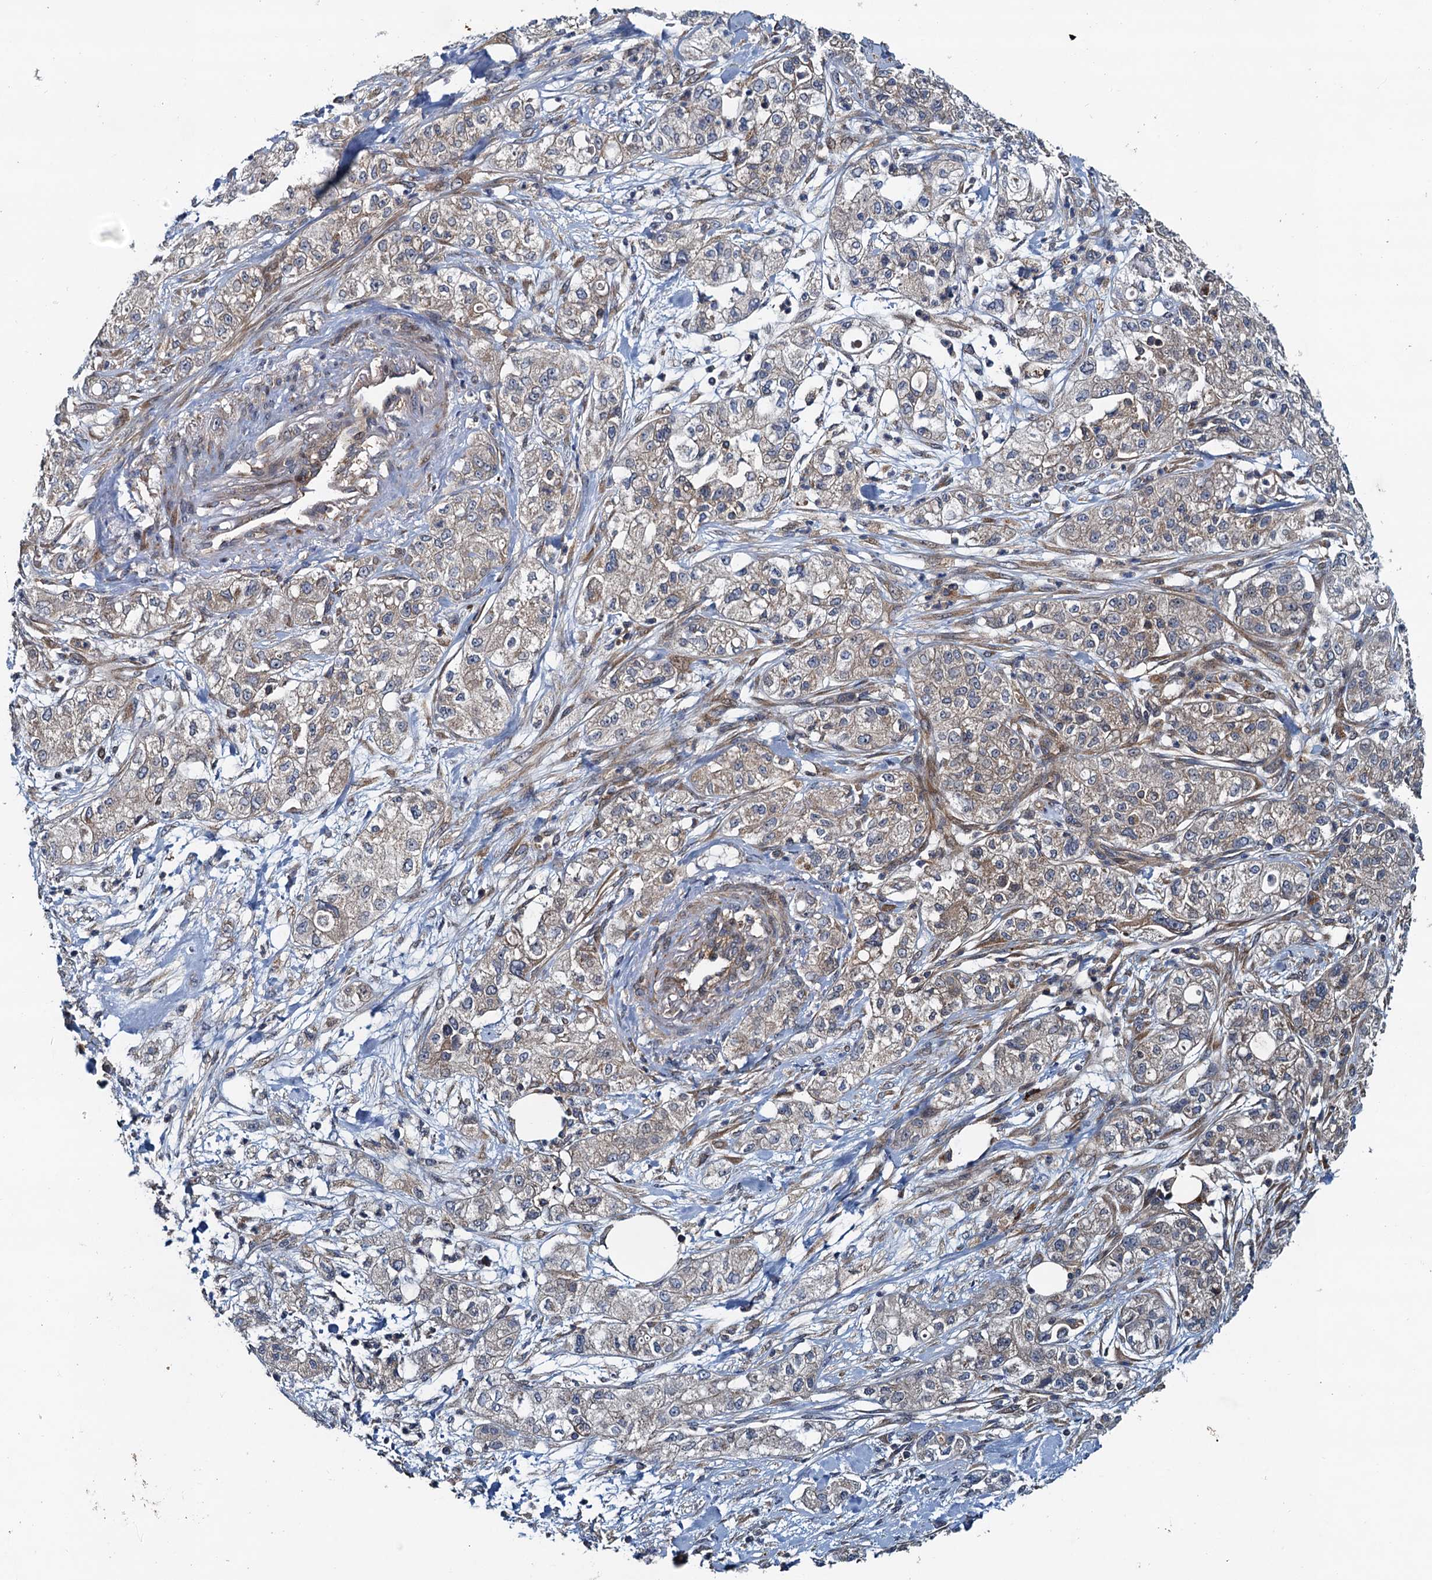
{"staining": {"intensity": "weak", "quantity": "25%-75%", "location": "cytoplasmic/membranous"}, "tissue": "pancreatic cancer", "cell_type": "Tumor cells", "image_type": "cancer", "snomed": [{"axis": "morphology", "description": "Adenocarcinoma, NOS"}, {"axis": "topography", "description": "Pancreas"}], "caption": "IHC histopathology image of neoplastic tissue: human adenocarcinoma (pancreatic) stained using immunohistochemistry (IHC) reveals low levels of weak protein expression localized specifically in the cytoplasmic/membranous of tumor cells, appearing as a cytoplasmic/membranous brown color.", "gene": "EFL1", "patient": {"sex": "female", "age": 78}}